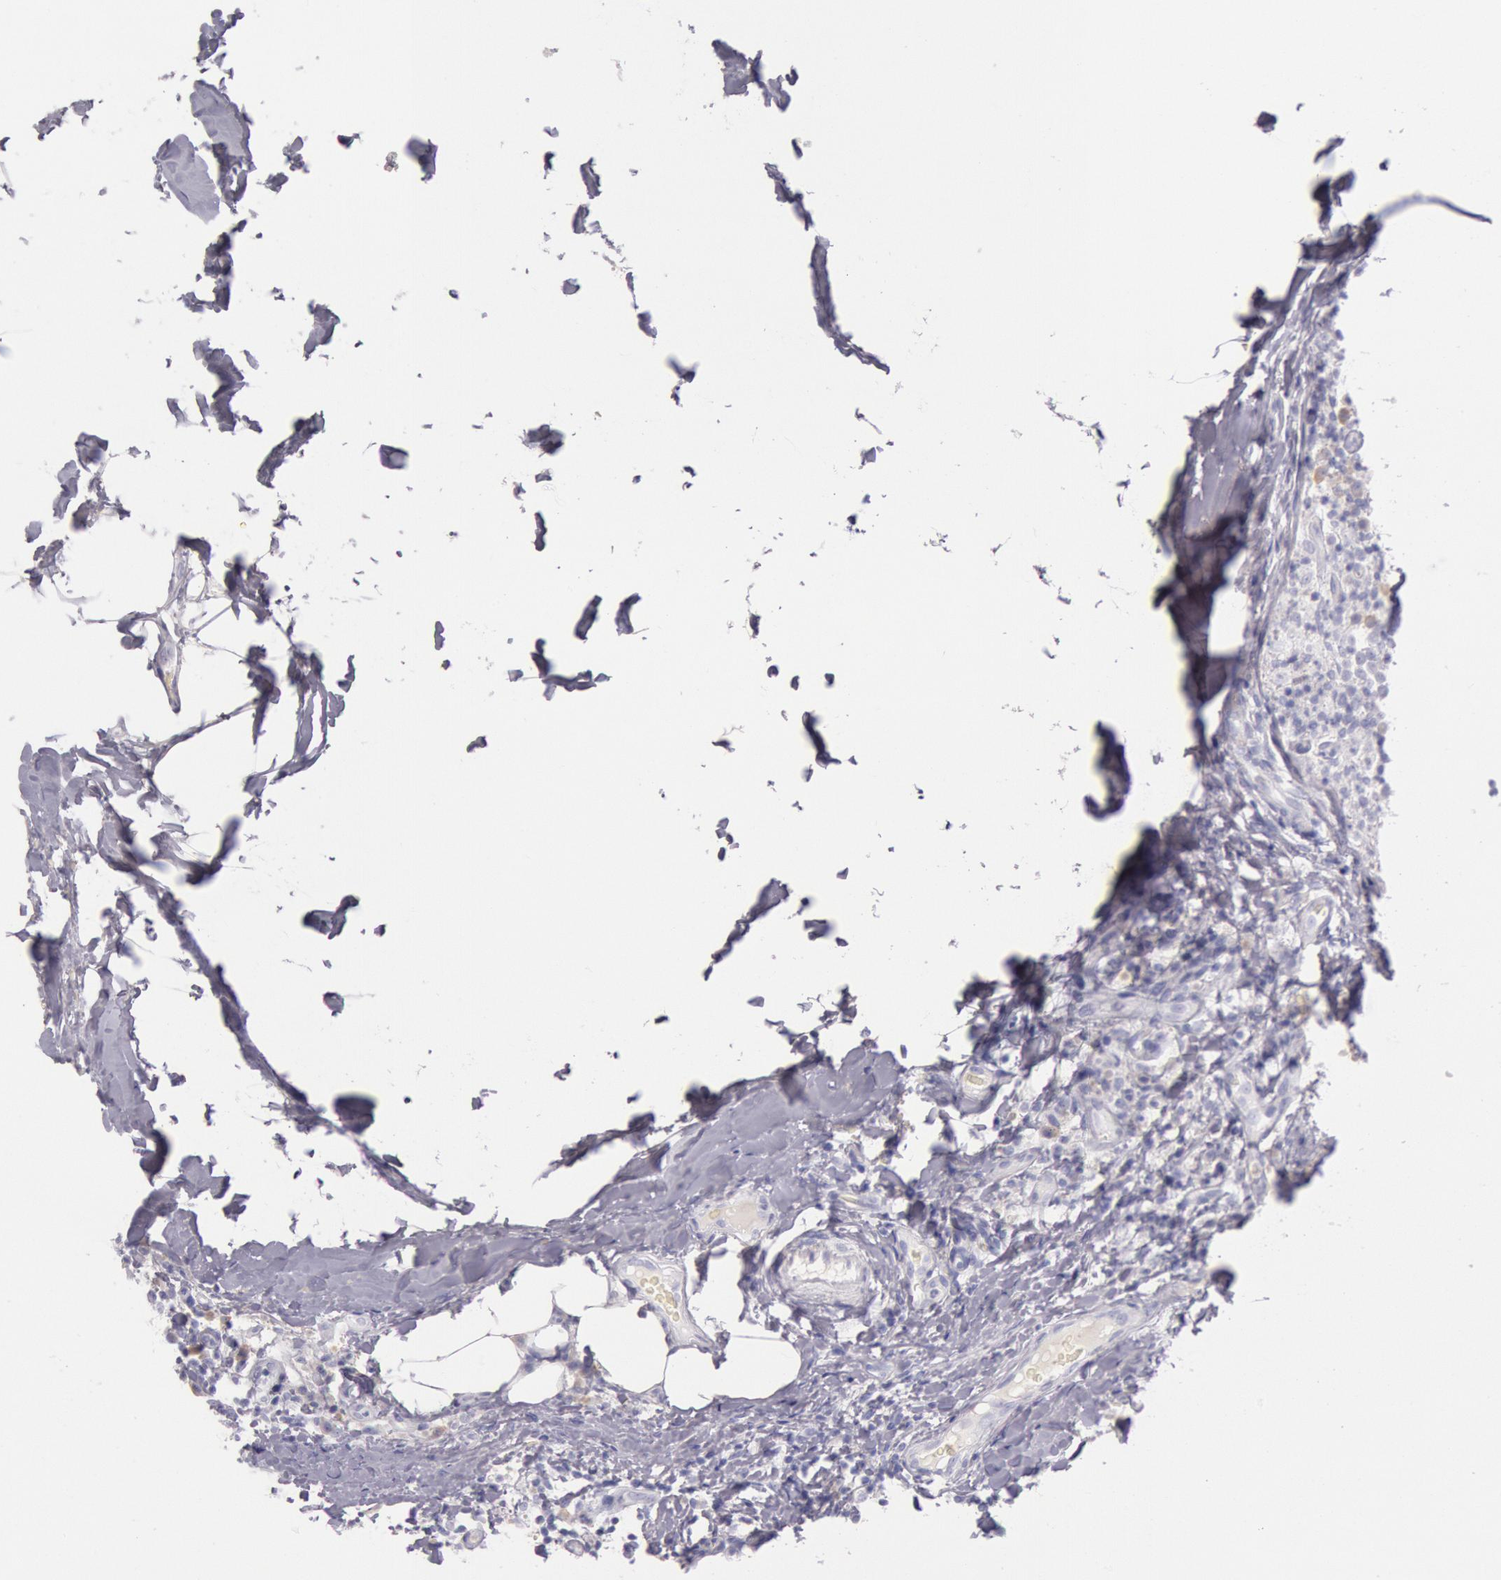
{"staining": {"intensity": "negative", "quantity": "none", "location": "none"}, "tissue": "lymph node", "cell_type": "Germinal center cells", "image_type": "normal", "snomed": [{"axis": "morphology", "description": "Normal tissue, NOS"}, {"axis": "morphology", "description": "Inflammation, NOS"}, {"axis": "topography", "description": "Lymph node"}], "caption": "Germinal center cells show no significant protein staining in unremarkable lymph node. (DAB IHC, high magnification).", "gene": "EGFR", "patient": {"sex": "male", "age": 46}}